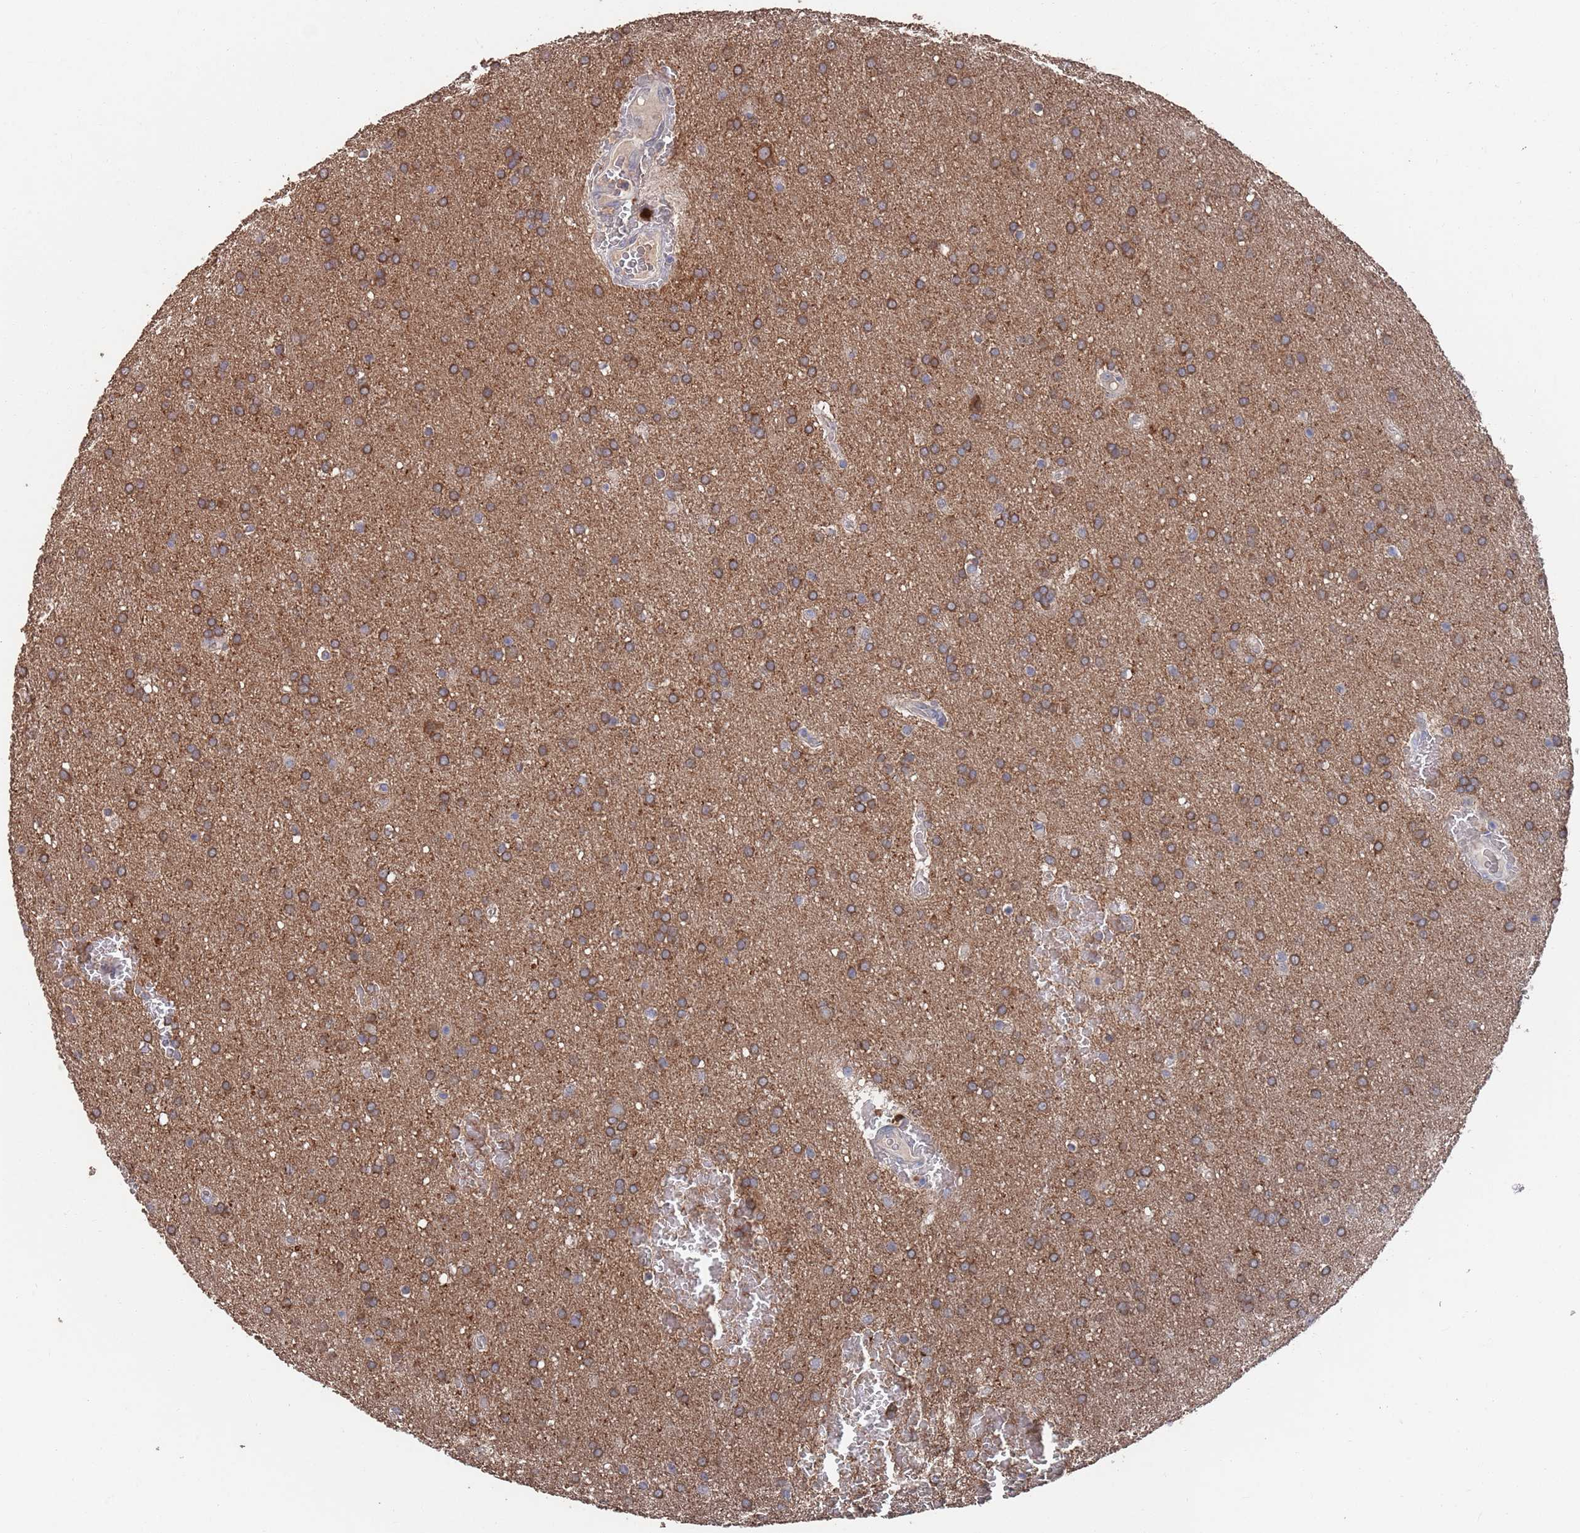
{"staining": {"intensity": "moderate", "quantity": ">75%", "location": "cytoplasmic/membranous"}, "tissue": "glioma", "cell_type": "Tumor cells", "image_type": "cancer", "snomed": [{"axis": "morphology", "description": "Glioma, malignant, Low grade"}, {"axis": "topography", "description": "Brain"}], "caption": "Moderate cytoplasmic/membranous protein staining is appreciated in approximately >75% of tumor cells in low-grade glioma (malignant).", "gene": "BTBD18", "patient": {"sex": "female", "age": 32}}